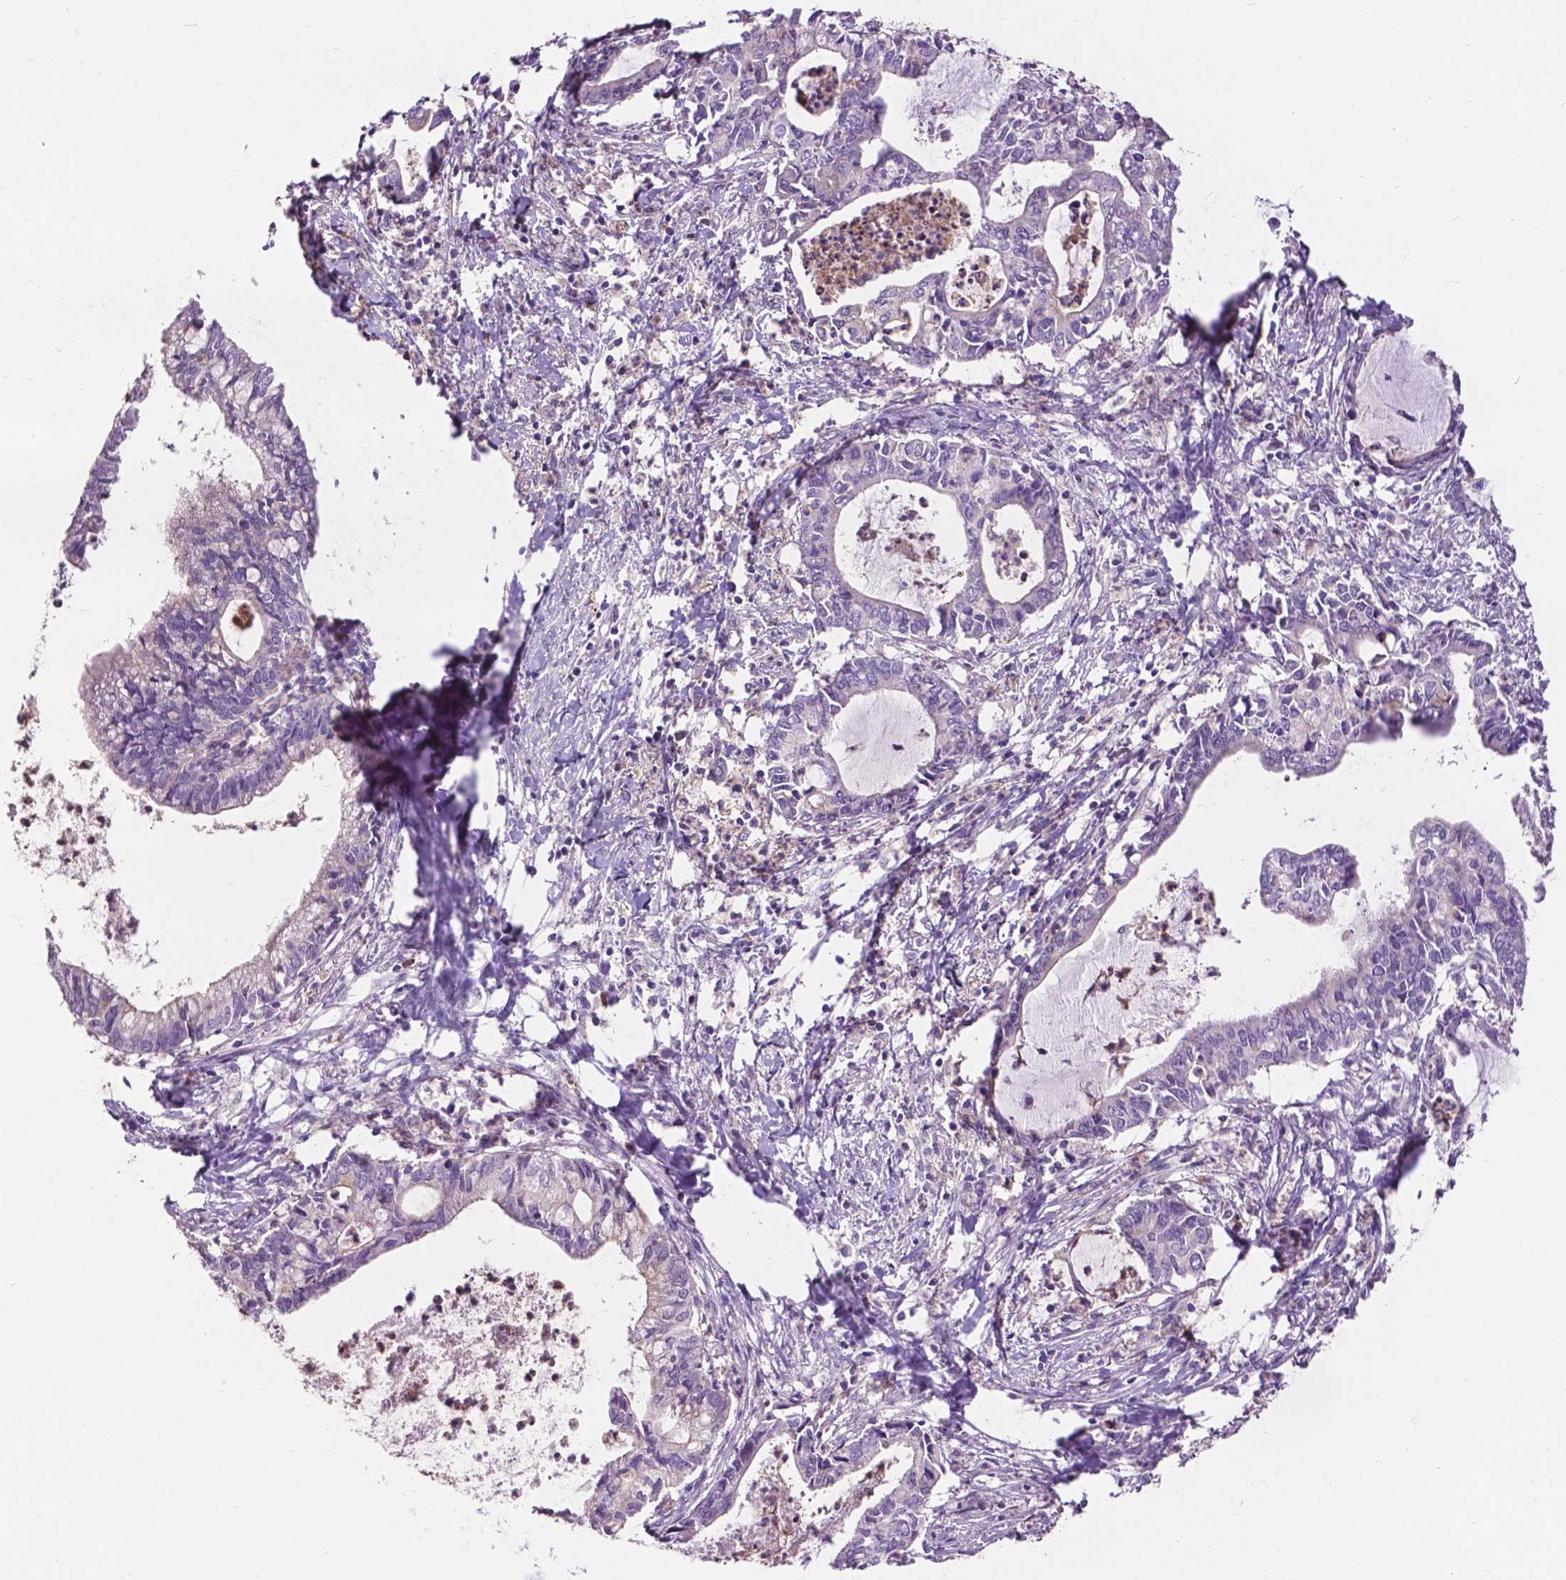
{"staining": {"intensity": "negative", "quantity": "none", "location": "none"}, "tissue": "cervical cancer", "cell_type": "Tumor cells", "image_type": "cancer", "snomed": [{"axis": "morphology", "description": "Adenocarcinoma, NOS"}, {"axis": "topography", "description": "Cervix"}], "caption": "High power microscopy micrograph of an immunohistochemistry (IHC) image of cervical cancer (adenocarcinoma), revealing no significant staining in tumor cells. (DAB immunohistochemistry, high magnification).", "gene": "PLSCR1", "patient": {"sex": "female", "age": 42}}